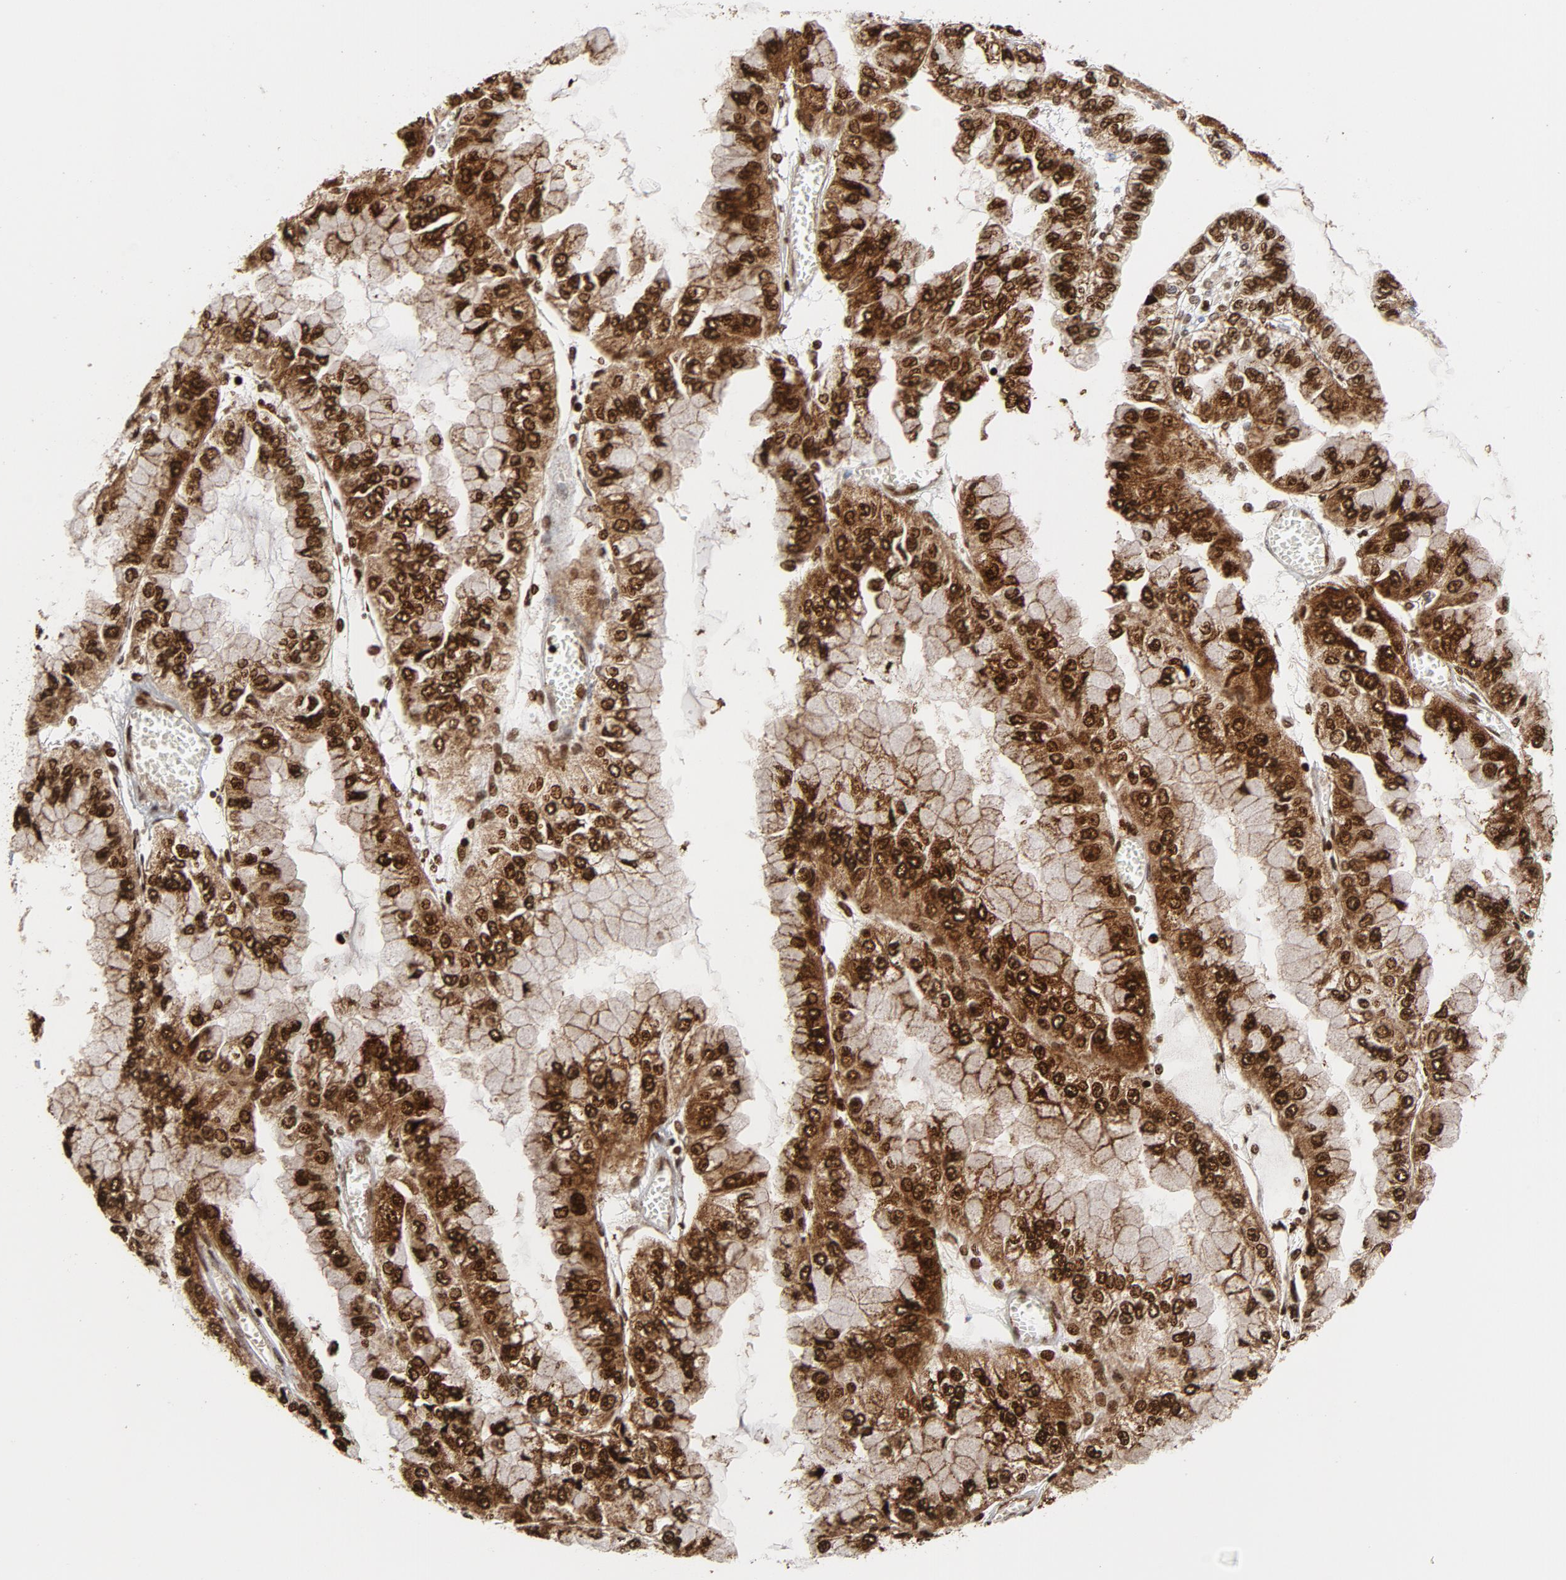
{"staining": {"intensity": "strong", "quantity": ">75%", "location": "cytoplasmic/membranous,nuclear"}, "tissue": "liver cancer", "cell_type": "Tumor cells", "image_type": "cancer", "snomed": [{"axis": "morphology", "description": "Cholangiocarcinoma"}, {"axis": "topography", "description": "Liver"}], "caption": "A high amount of strong cytoplasmic/membranous and nuclear positivity is present in approximately >75% of tumor cells in liver cholangiocarcinoma tissue. Using DAB (brown) and hematoxylin (blue) stains, captured at high magnification using brightfield microscopy.", "gene": "CYCS", "patient": {"sex": "female", "age": 79}}